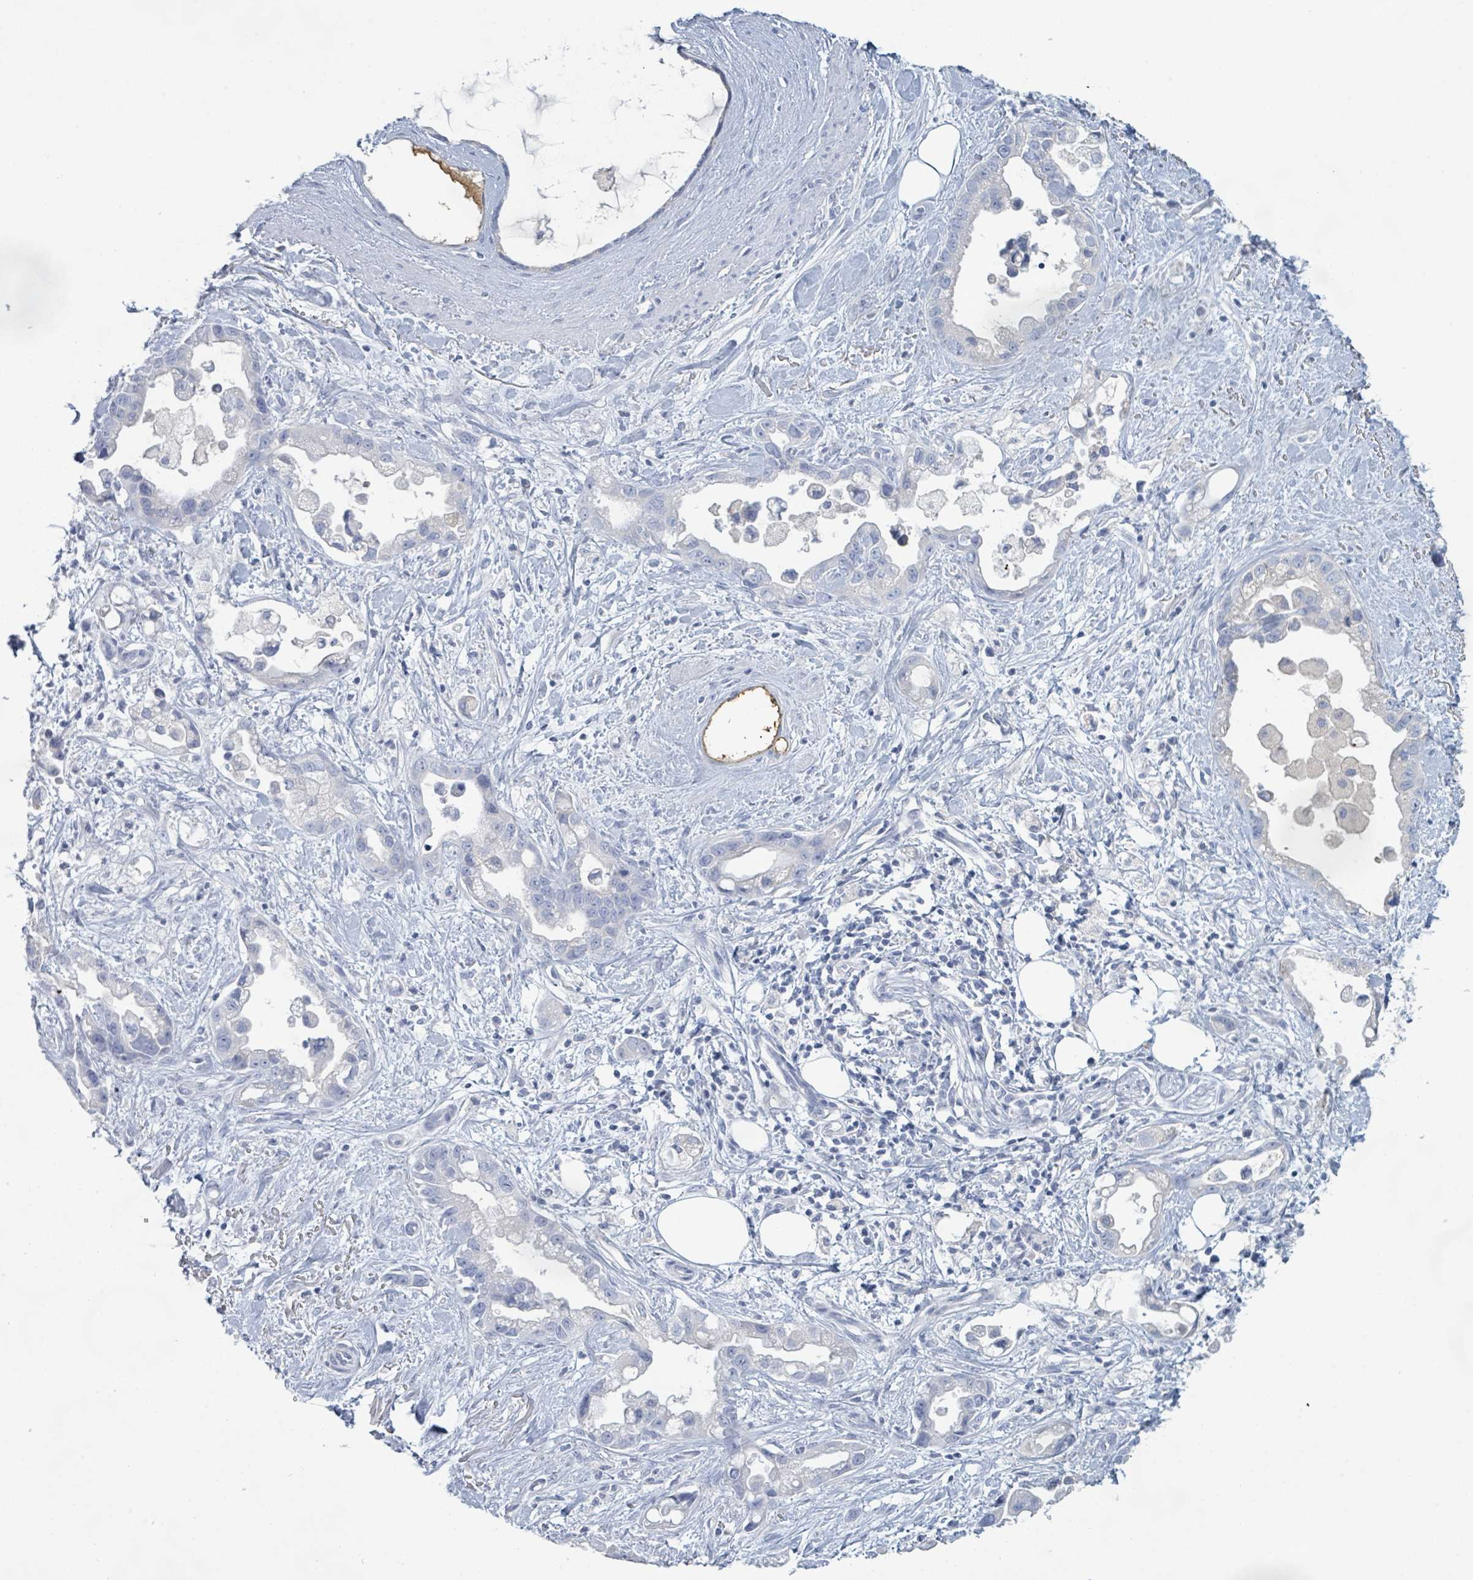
{"staining": {"intensity": "negative", "quantity": "none", "location": "none"}, "tissue": "stomach cancer", "cell_type": "Tumor cells", "image_type": "cancer", "snomed": [{"axis": "morphology", "description": "Adenocarcinoma, NOS"}, {"axis": "topography", "description": "Stomach"}], "caption": "IHC of stomach cancer (adenocarcinoma) displays no positivity in tumor cells.", "gene": "PGA3", "patient": {"sex": "male", "age": 55}}